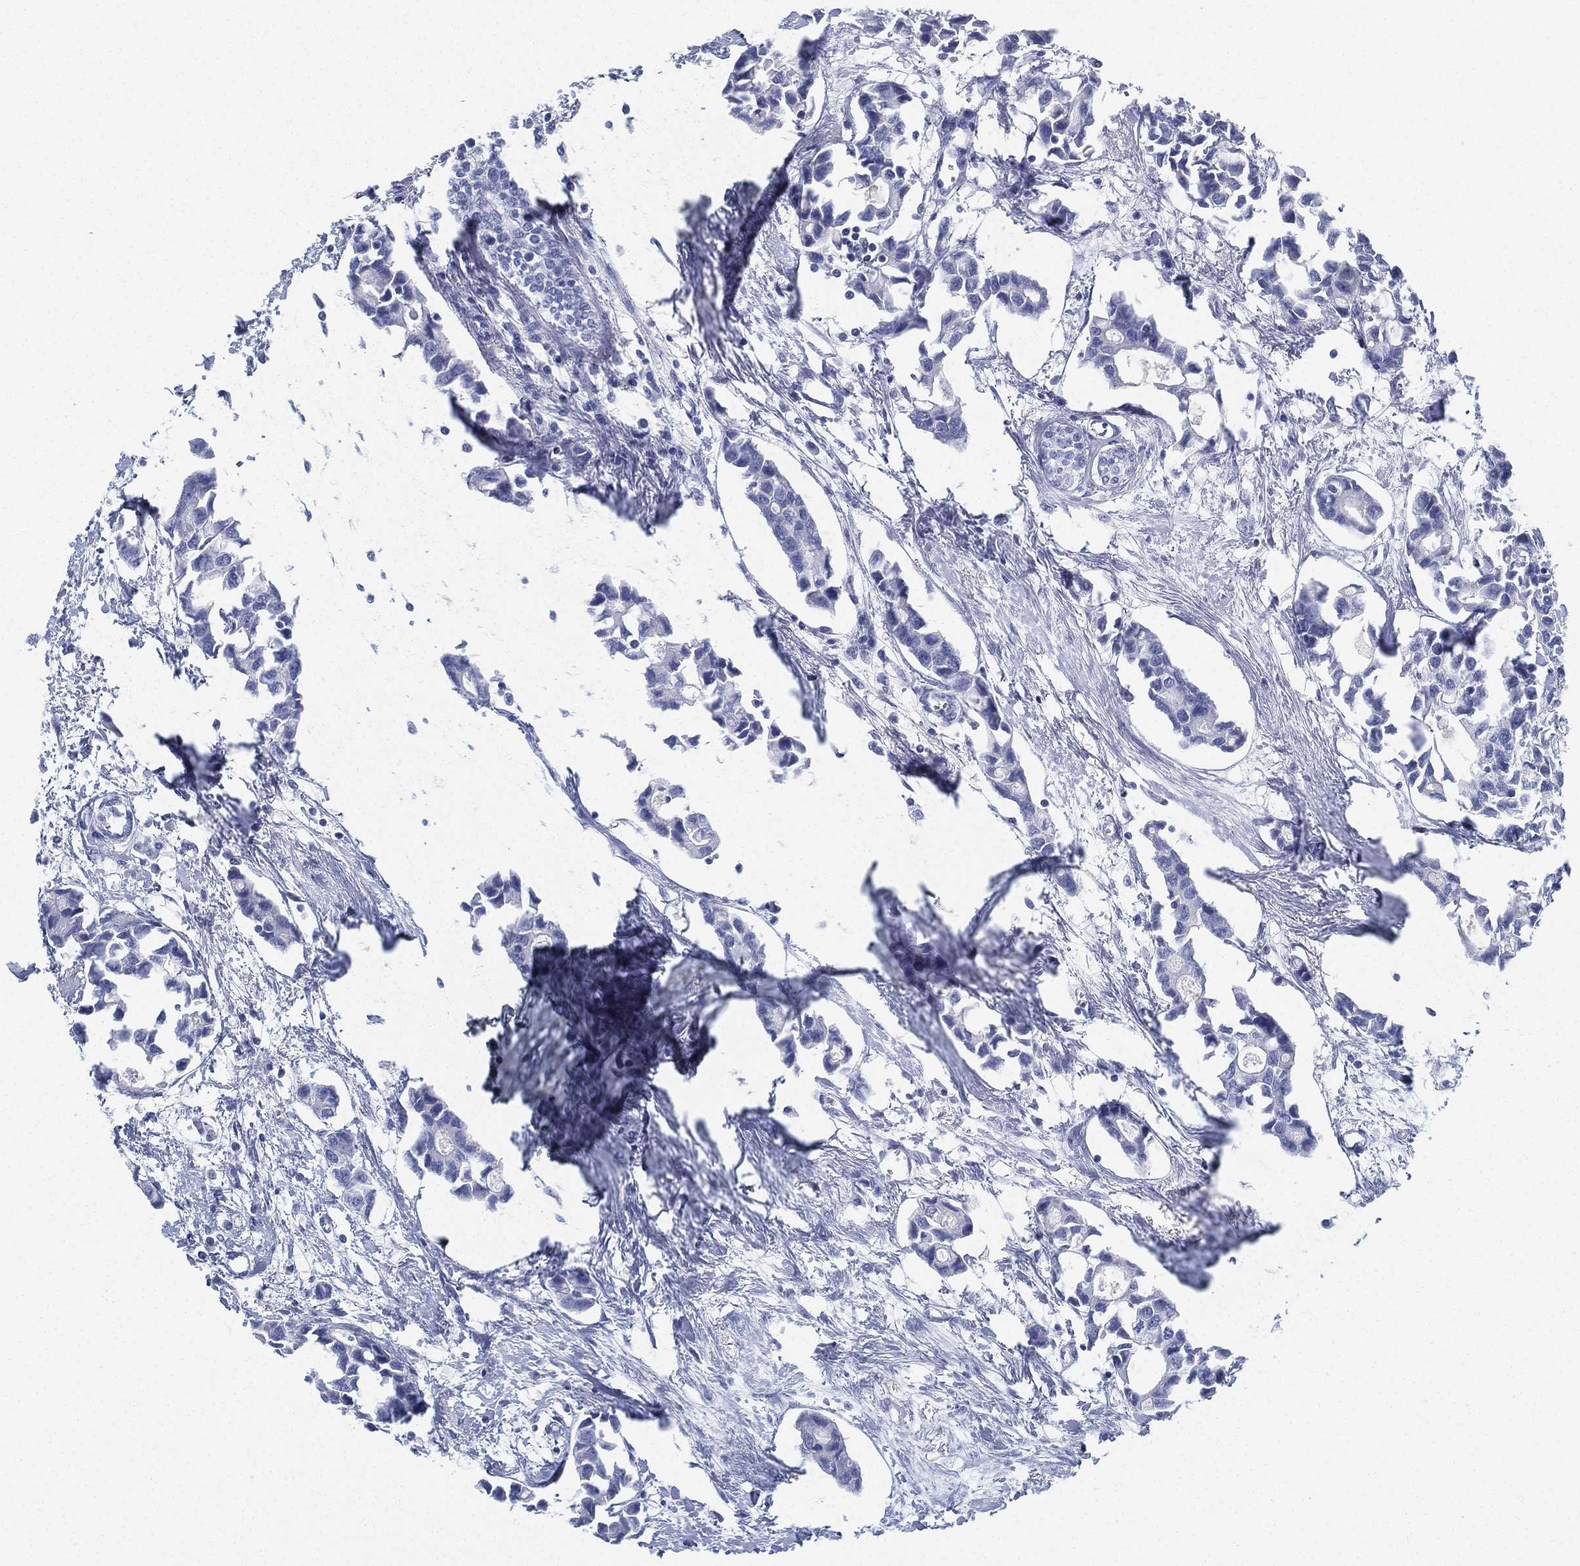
{"staining": {"intensity": "negative", "quantity": "none", "location": "none"}, "tissue": "breast cancer", "cell_type": "Tumor cells", "image_type": "cancer", "snomed": [{"axis": "morphology", "description": "Duct carcinoma"}, {"axis": "topography", "description": "Breast"}], "caption": "Tumor cells are negative for protein expression in human breast cancer.", "gene": "DEFB121", "patient": {"sex": "female", "age": 83}}